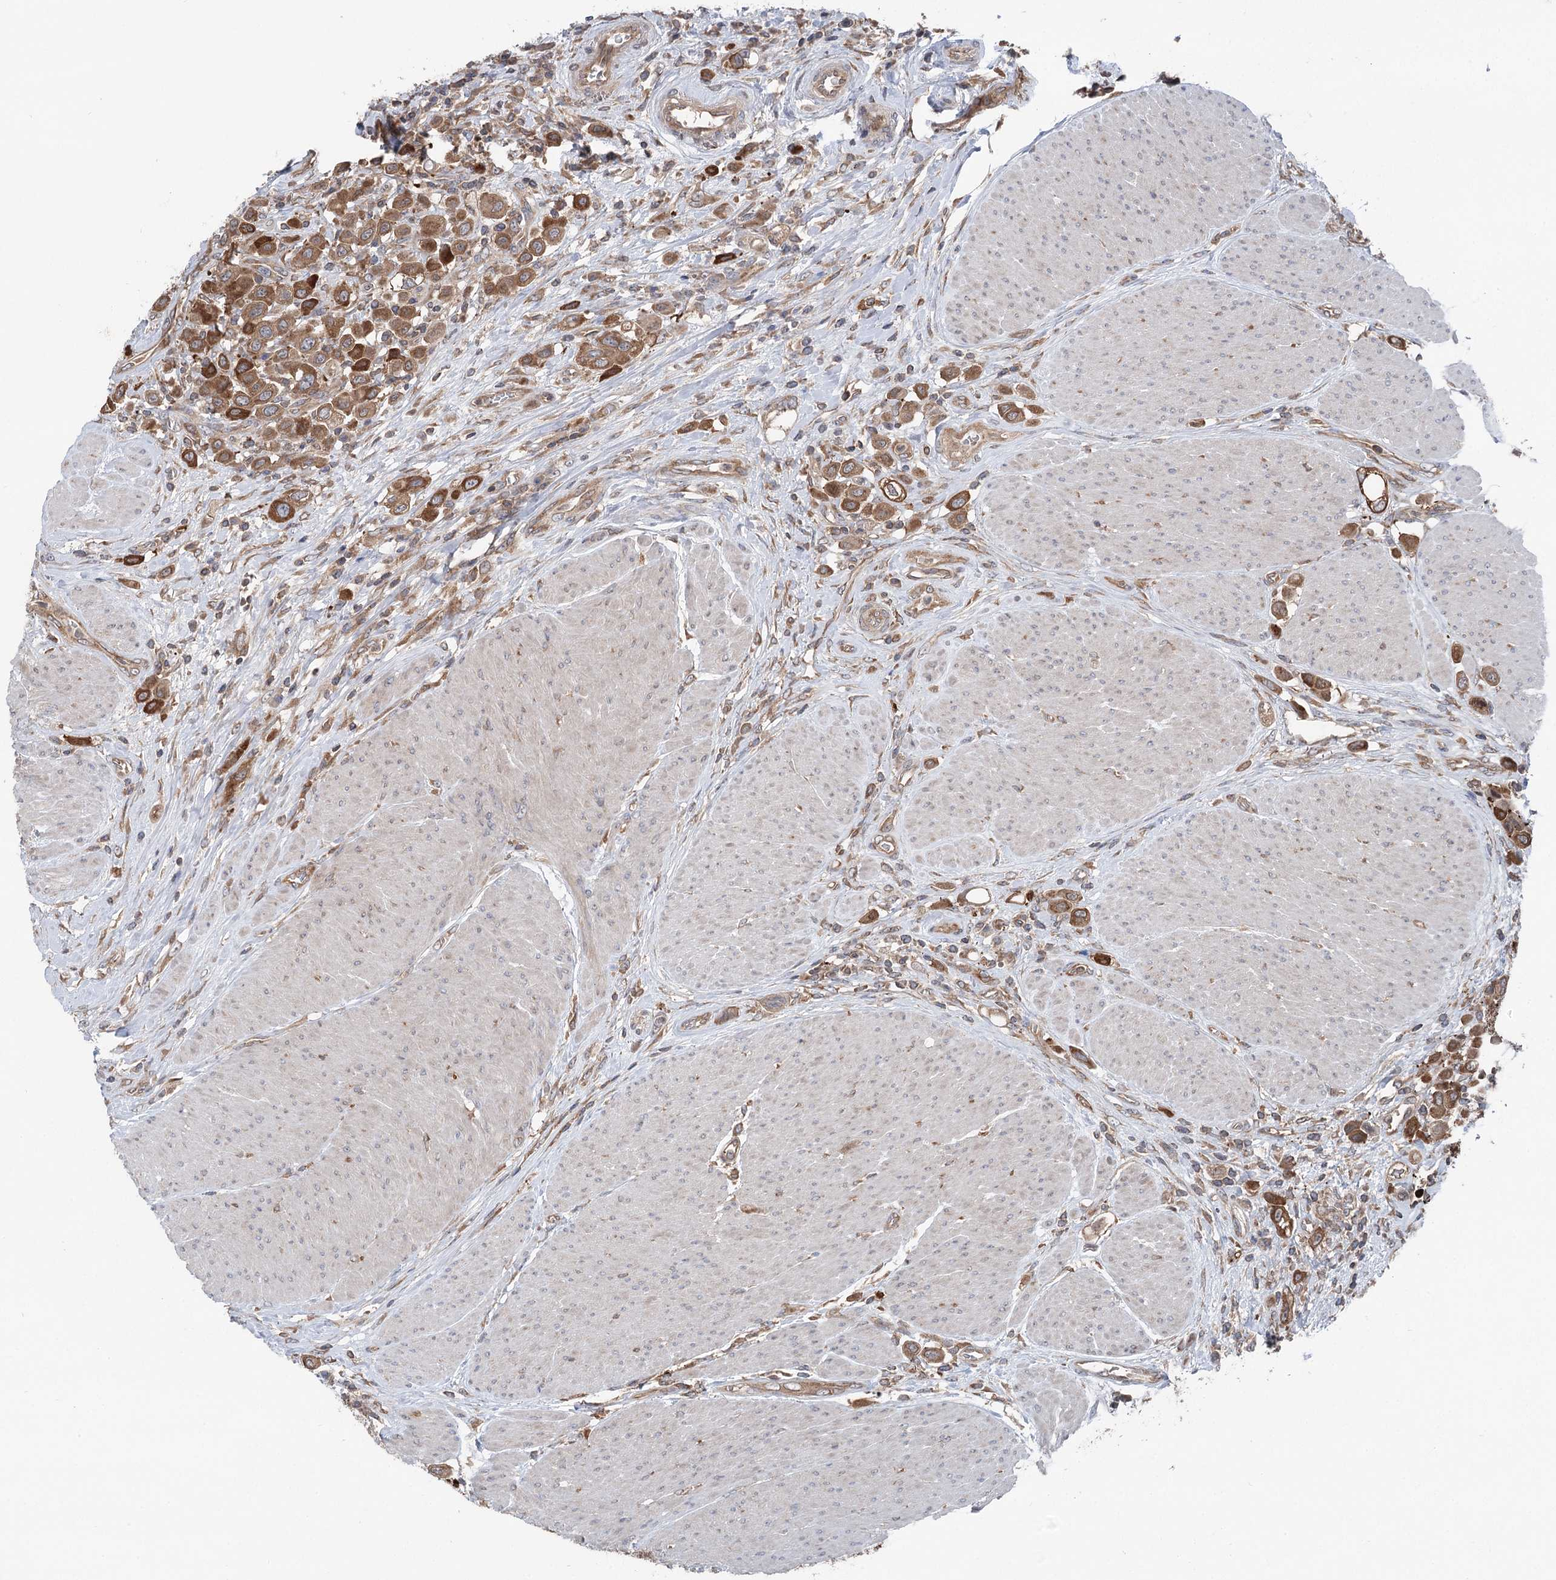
{"staining": {"intensity": "moderate", "quantity": ">75%", "location": "cytoplasmic/membranous"}, "tissue": "urothelial cancer", "cell_type": "Tumor cells", "image_type": "cancer", "snomed": [{"axis": "morphology", "description": "Urothelial carcinoma, High grade"}, {"axis": "topography", "description": "Urinary bladder"}], "caption": "Immunohistochemistry (IHC) micrograph of neoplastic tissue: urothelial cancer stained using immunohistochemistry displays medium levels of moderate protein expression localized specifically in the cytoplasmic/membranous of tumor cells, appearing as a cytoplasmic/membranous brown color.", "gene": "PPP1R21", "patient": {"sex": "male", "age": 50}}